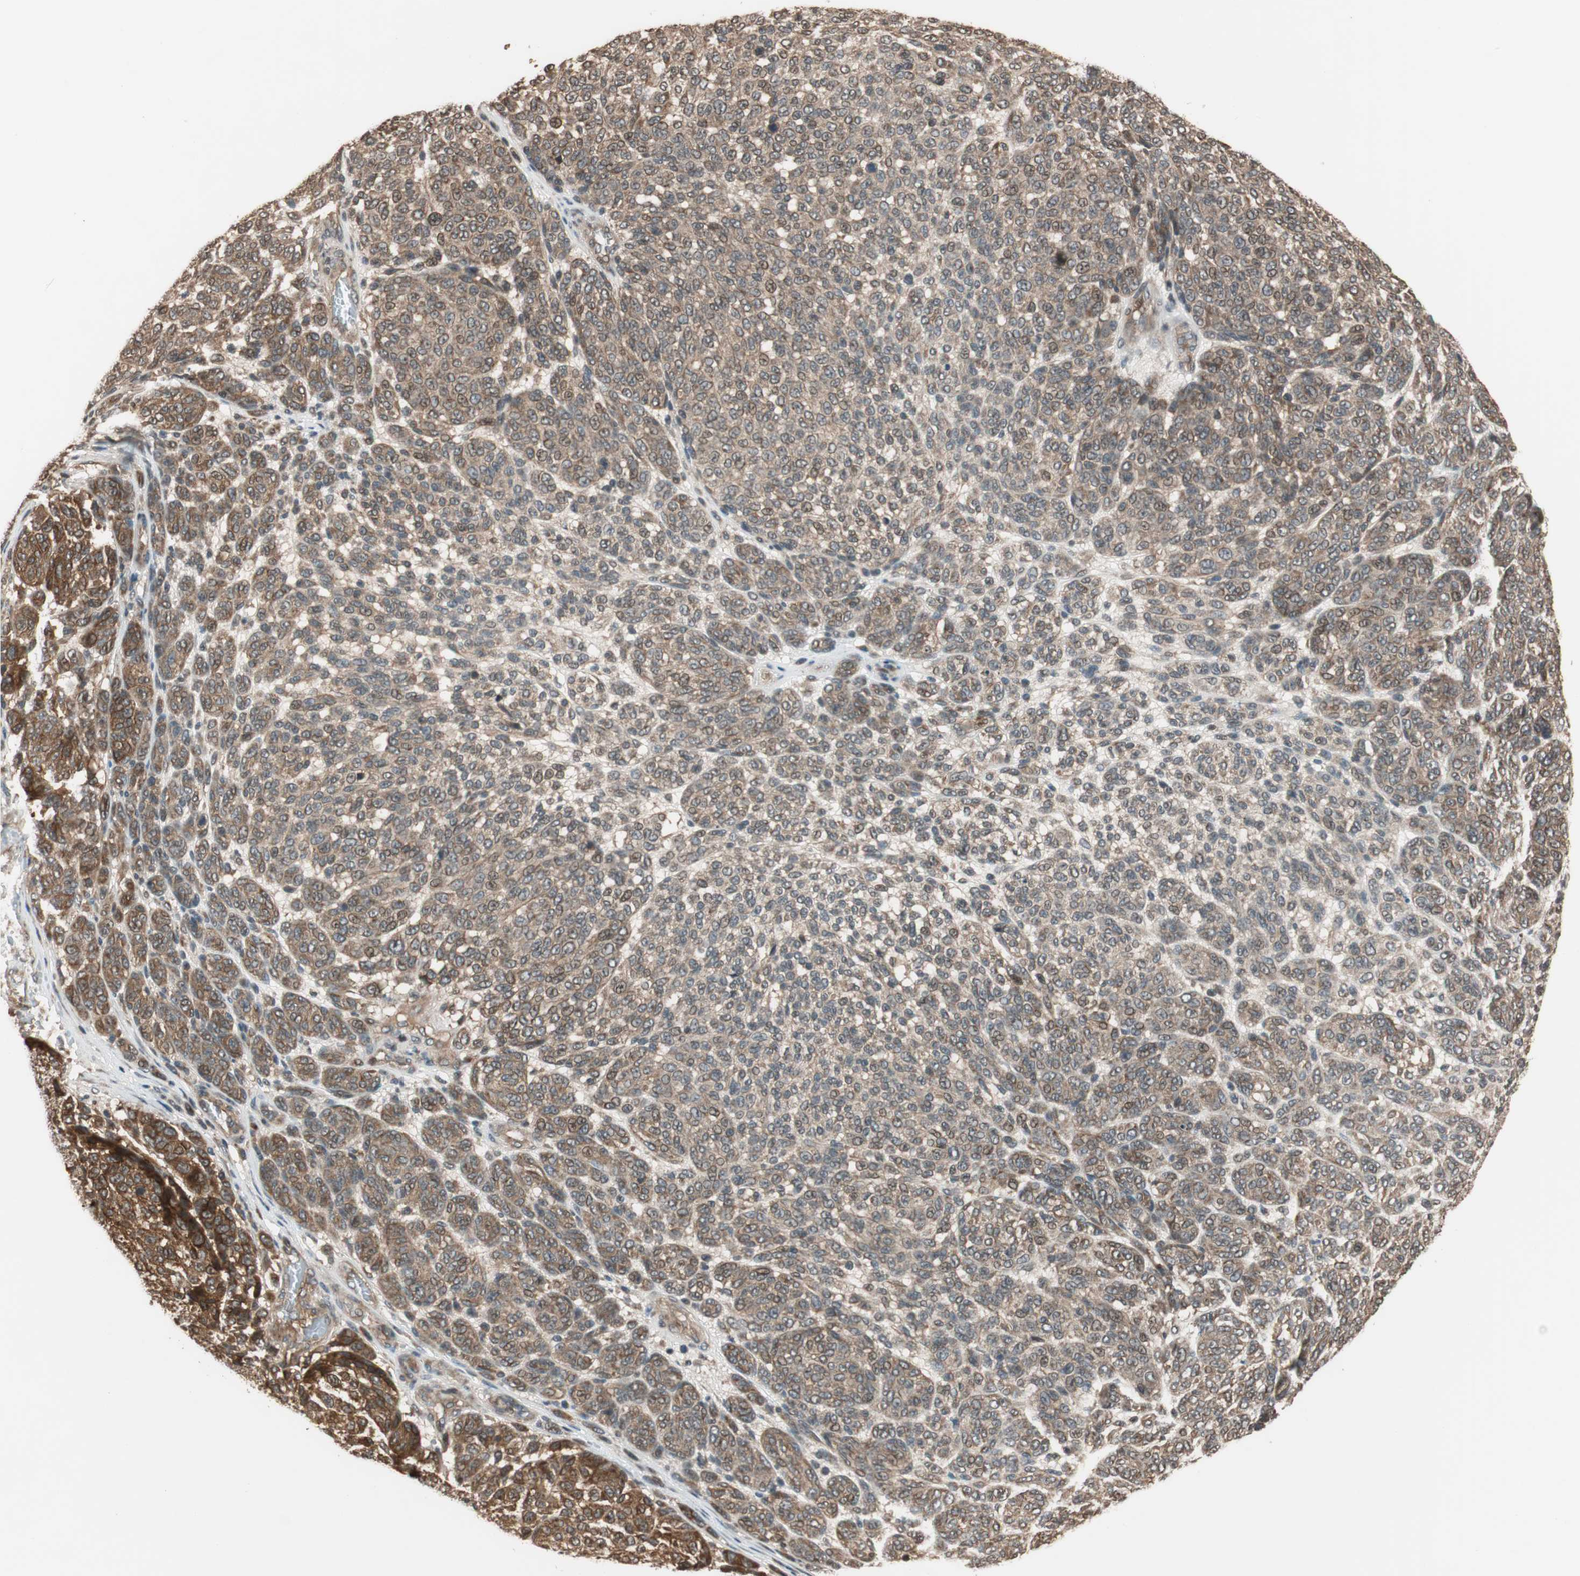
{"staining": {"intensity": "moderate", "quantity": ">75%", "location": "cytoplasmic/membranous"}, "tissue": "melanoma", "cell_type": "Tumor cells", "image_type": "cancer", "snomed": [{"axis": "morphology", "description": "Malignant melanoma, NOS"}, {"axis": "topography", "description": "Skin"}], "caption": "Malignant melanoma was stained to show a protein in brown. There is medium levels of moderate cytoplasmic/membranous staining in about >75% of tumor cells. (DAB (3,3'-diaminobenzidine) IHC, brown staining for protein, blue staining for nuclei).", "gene": "TMEM230", "patient": {"sex": "male", "age": 59}}